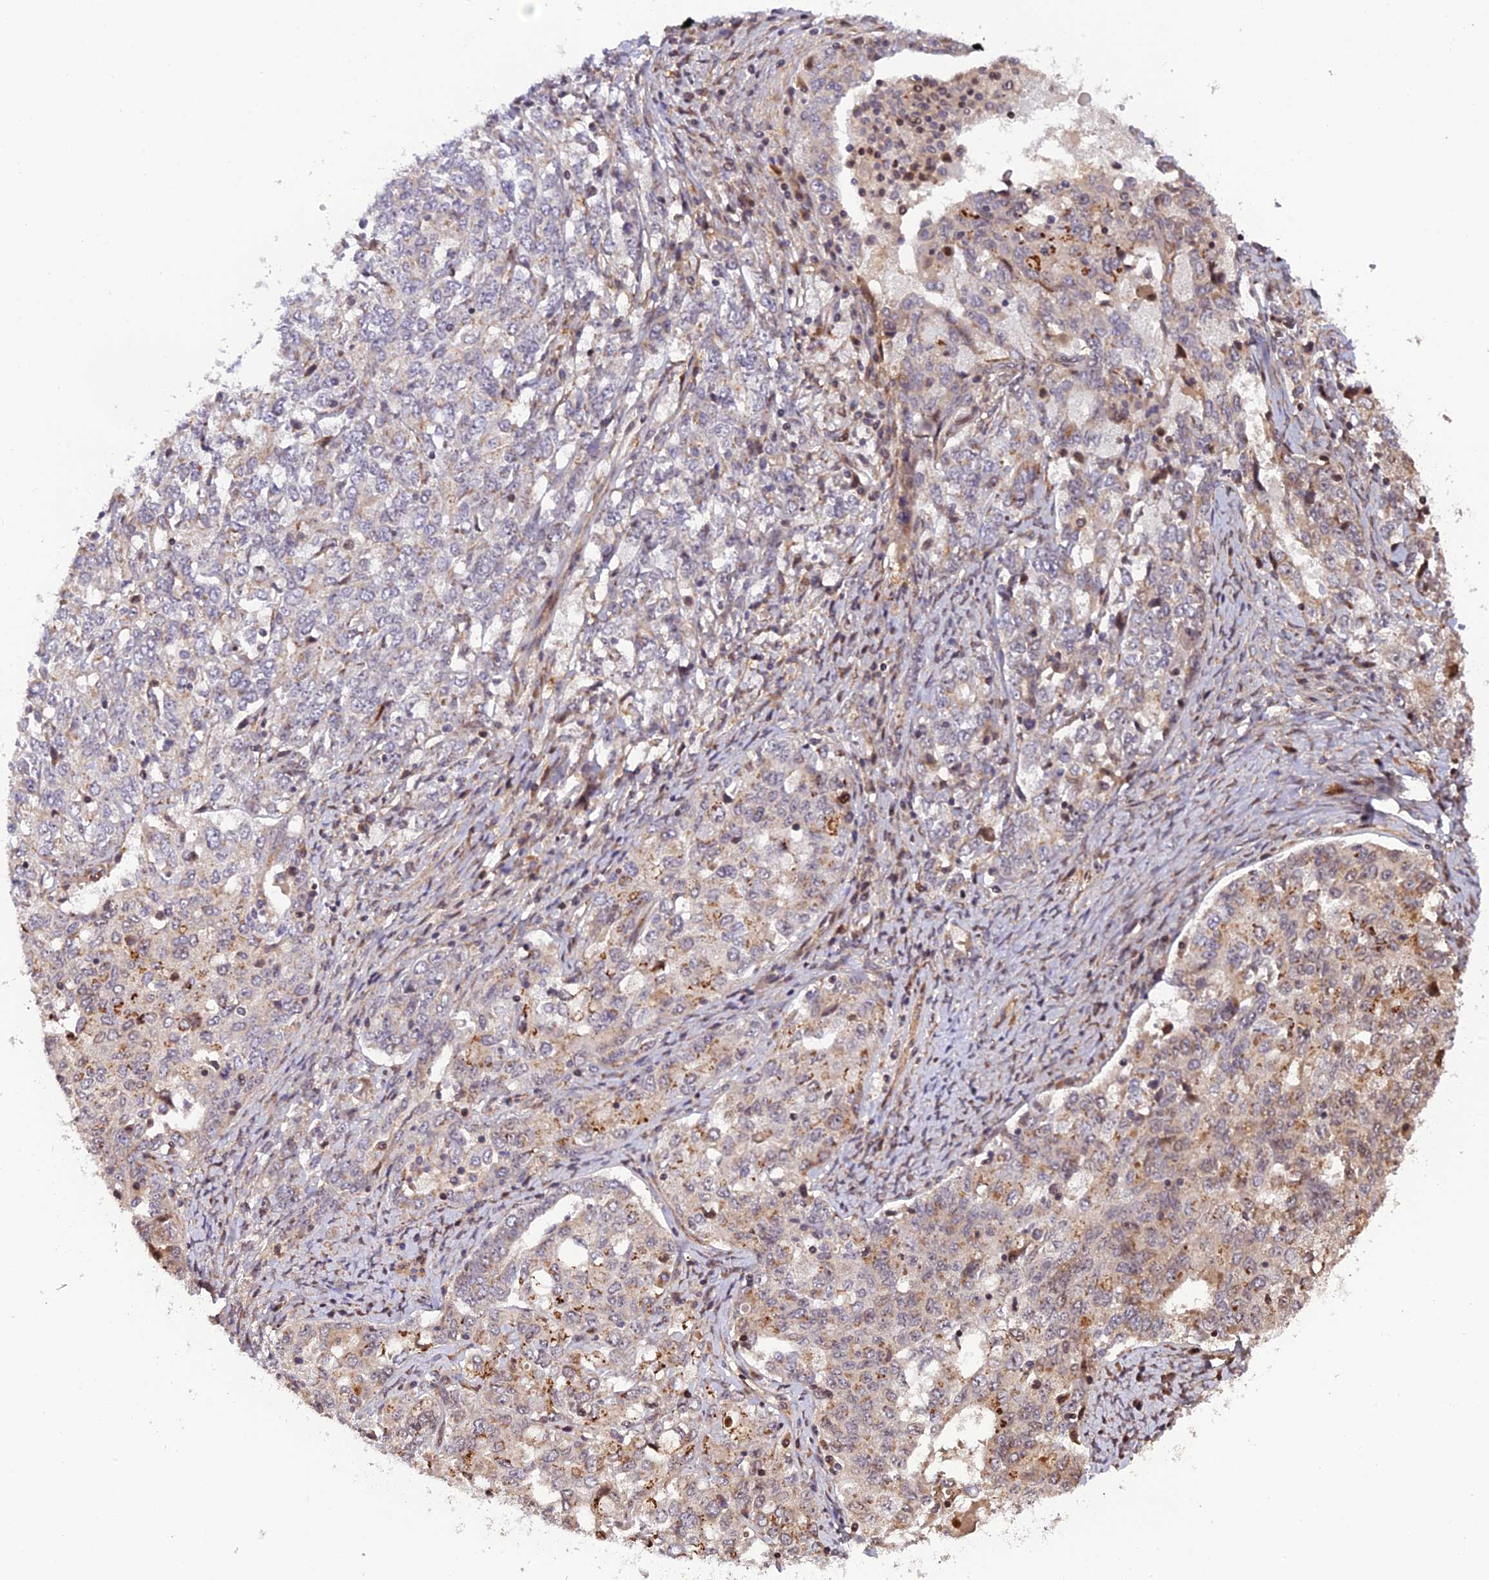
{"staining": {"intensity": "moderate", "quantity": "<25%", "location": "cytoplasmic/membranous"}, "tissue": "ovarian cancer", "cell_type": "Tumor cells", "image_type": "cancer", "snomed": [{"axis": "morphology", "description": "Carcinoma, endometroid"}, {"axis": "topography", "description": "Ovary"}], "caption": "Brown immunohistochemical staining in endometroid carcinoma (ovarian) shows moderate cytoplasmic/membranous expression in about <25% of tumor cells.", "gene": "SMIM7", "patient": {"sex": "female", "age": 62}}